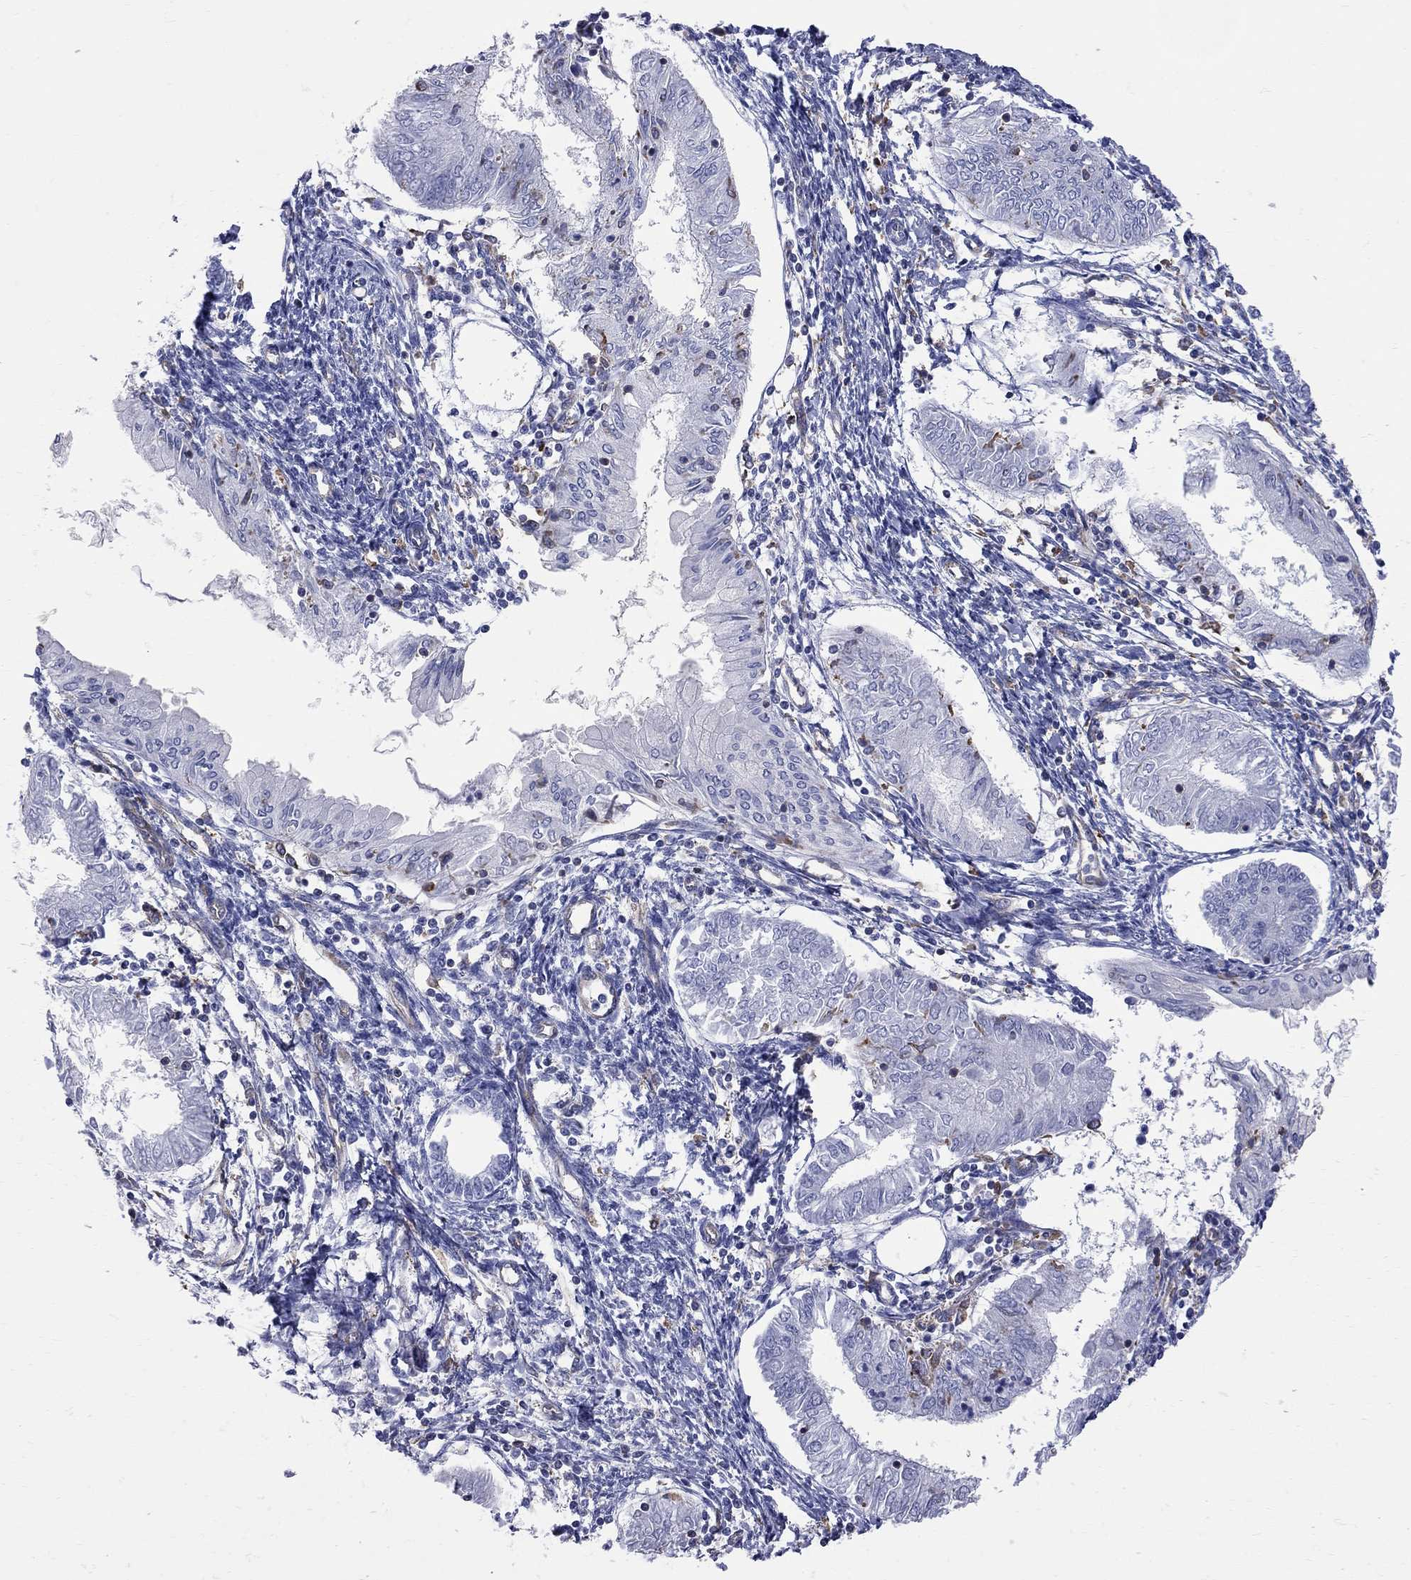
{"staining": {"intensity": "negative", "quantity": "none", "location": "none"}, "tissue": "endometrial cancer", "cell_type": "Tumor cells", "image_type": "cancer", "snomed": [{"axis": "morphology", "description": "Adenocarcinoma, NOS"}, {"axis": "topography", "description": "Endometrium"}], "caption": "This is an immunohistochemistry (IHC) micrograph of adenocarcinoma (endometrial). There is no staining in tumor cells.", "gene": "ABI3", "patient": {"sex": "female", "age": 68}}